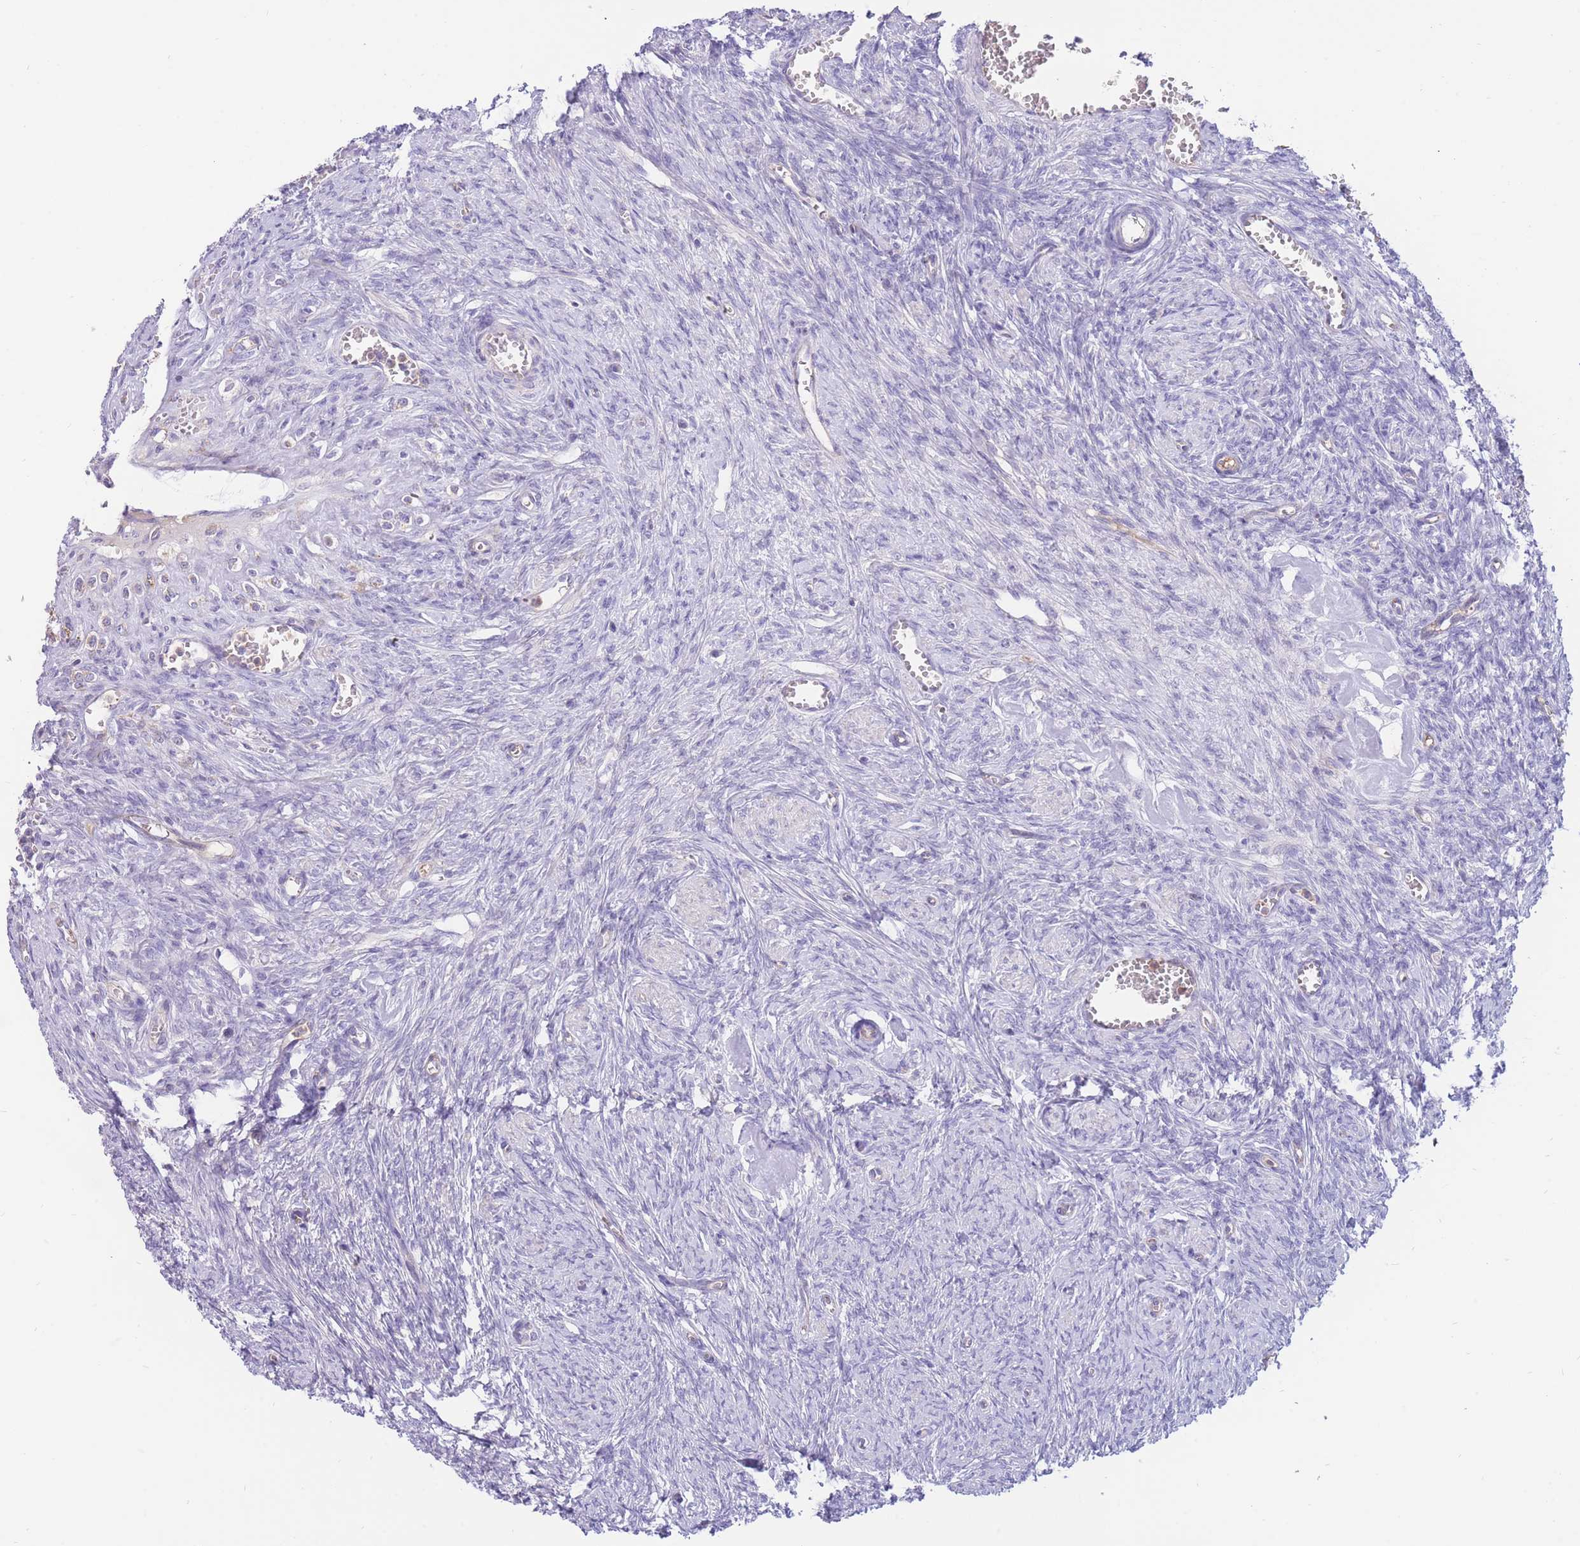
{"staining": {"intensity": "negative", "quantity": "none", "location": "none"}, "tissue": "ovary", "cell_type": "Ovarian stroma cells", "image_type": "normal", "snomed": [{"axis": "morphology", "description": "Normal tissue, NOS"}, {"axis": "topography", "description": "Ovary"}], "caption": "Immunohistochemical staining of benign ovary displays no significant positivity in ovarian stroma cells.", "gene": "SULT1A1", "patient": {"sex": "female", "age": 44}}